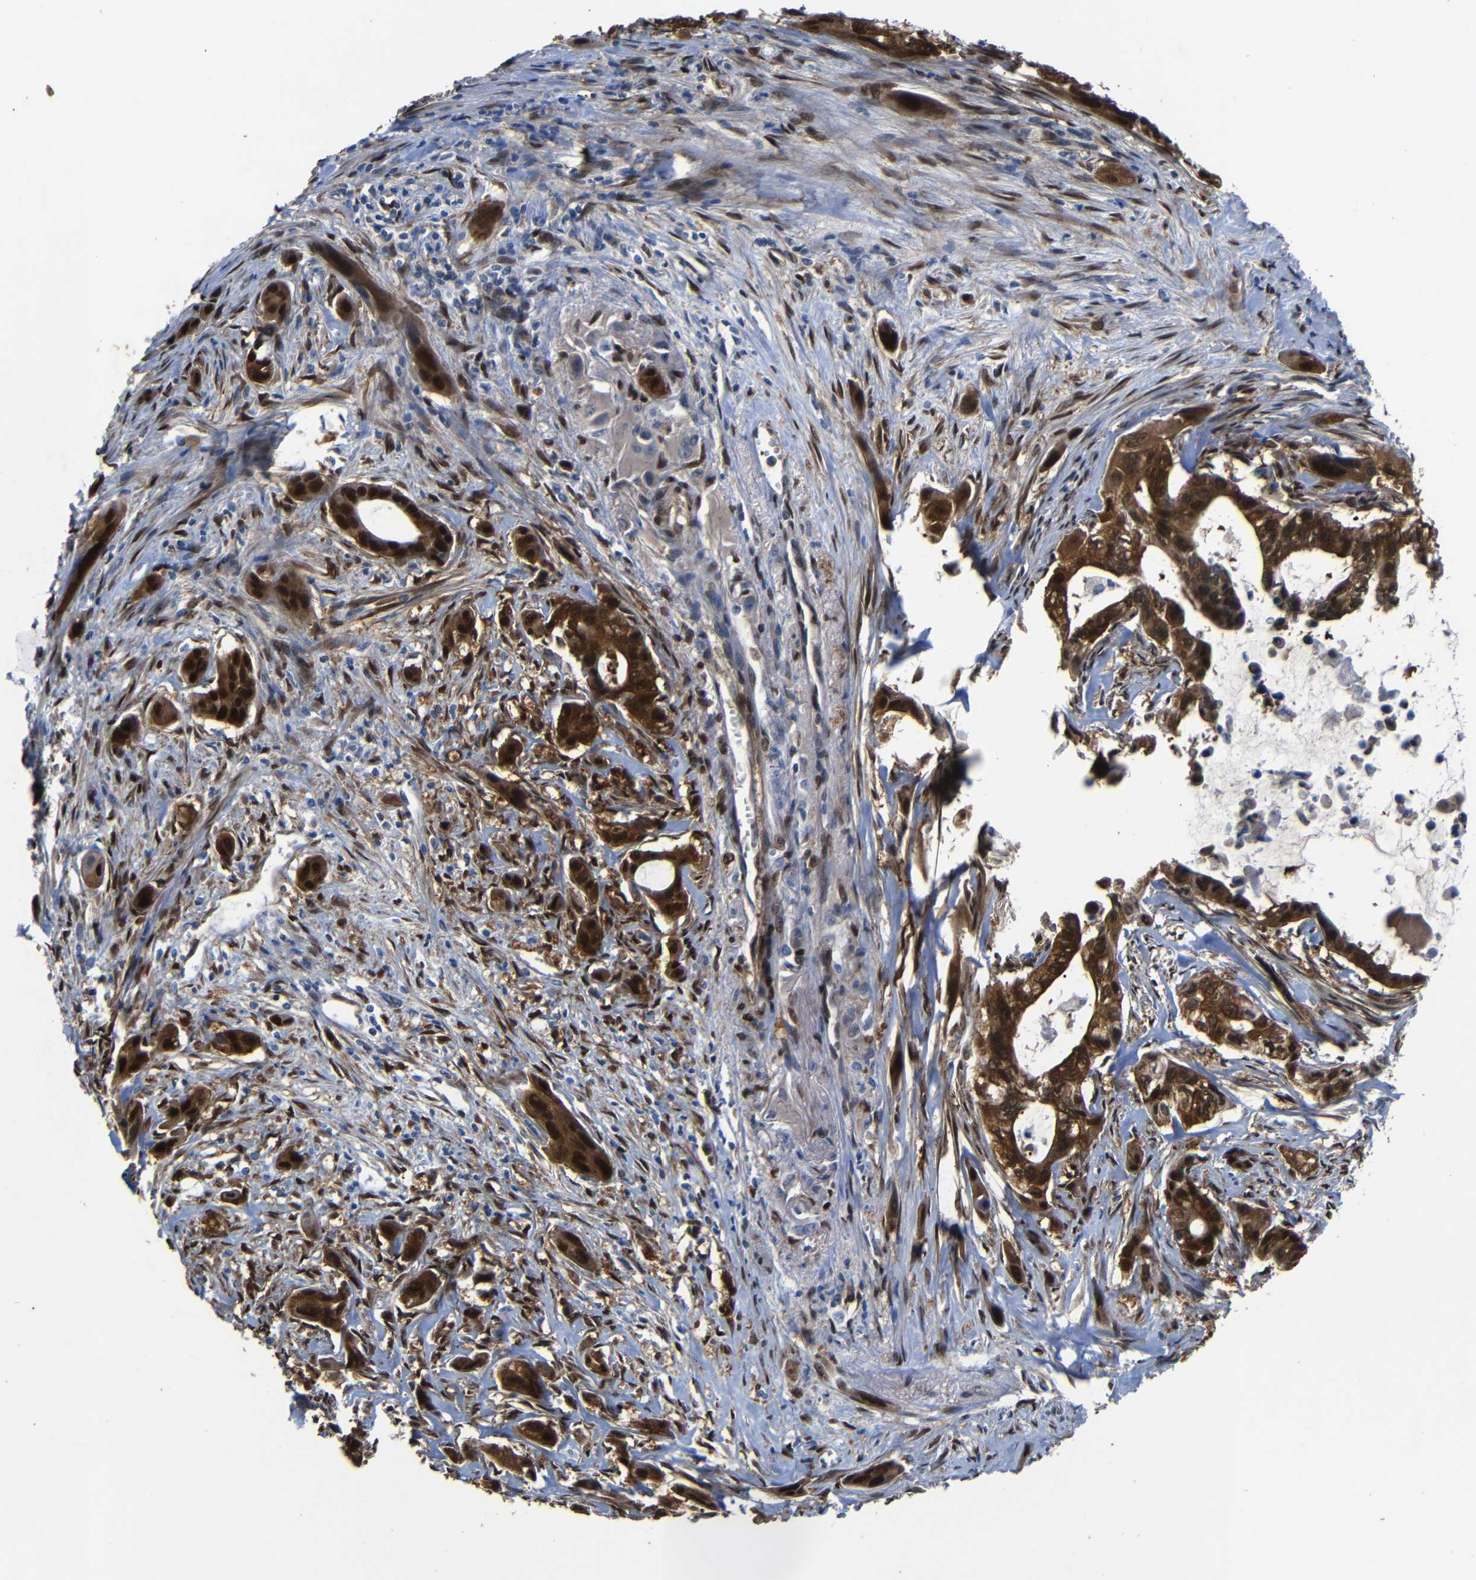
{"staining": {"intensity": "strong", "quantity": ">75%", "location": "cytoplasmic/membranous,nuclear"}, "tissue": "pancreatic cancer", "cell_type": "Tumor cells", "image_type": "cancer", "snomed": [{"axis": "morphology", "description": "Adenocarcinoma, NOS"}, {"axis": "topography", "description": "Pancreas"}], "caption": "About >75% of tumor cells in pancreatic adenocarcinoma show strong cytoplasmic/membranous and nuclear protein positivity as visualized by brown immunohistochemical staining.", "gene": "YAP1", "patient": {"sex": "male", "age": 73}}